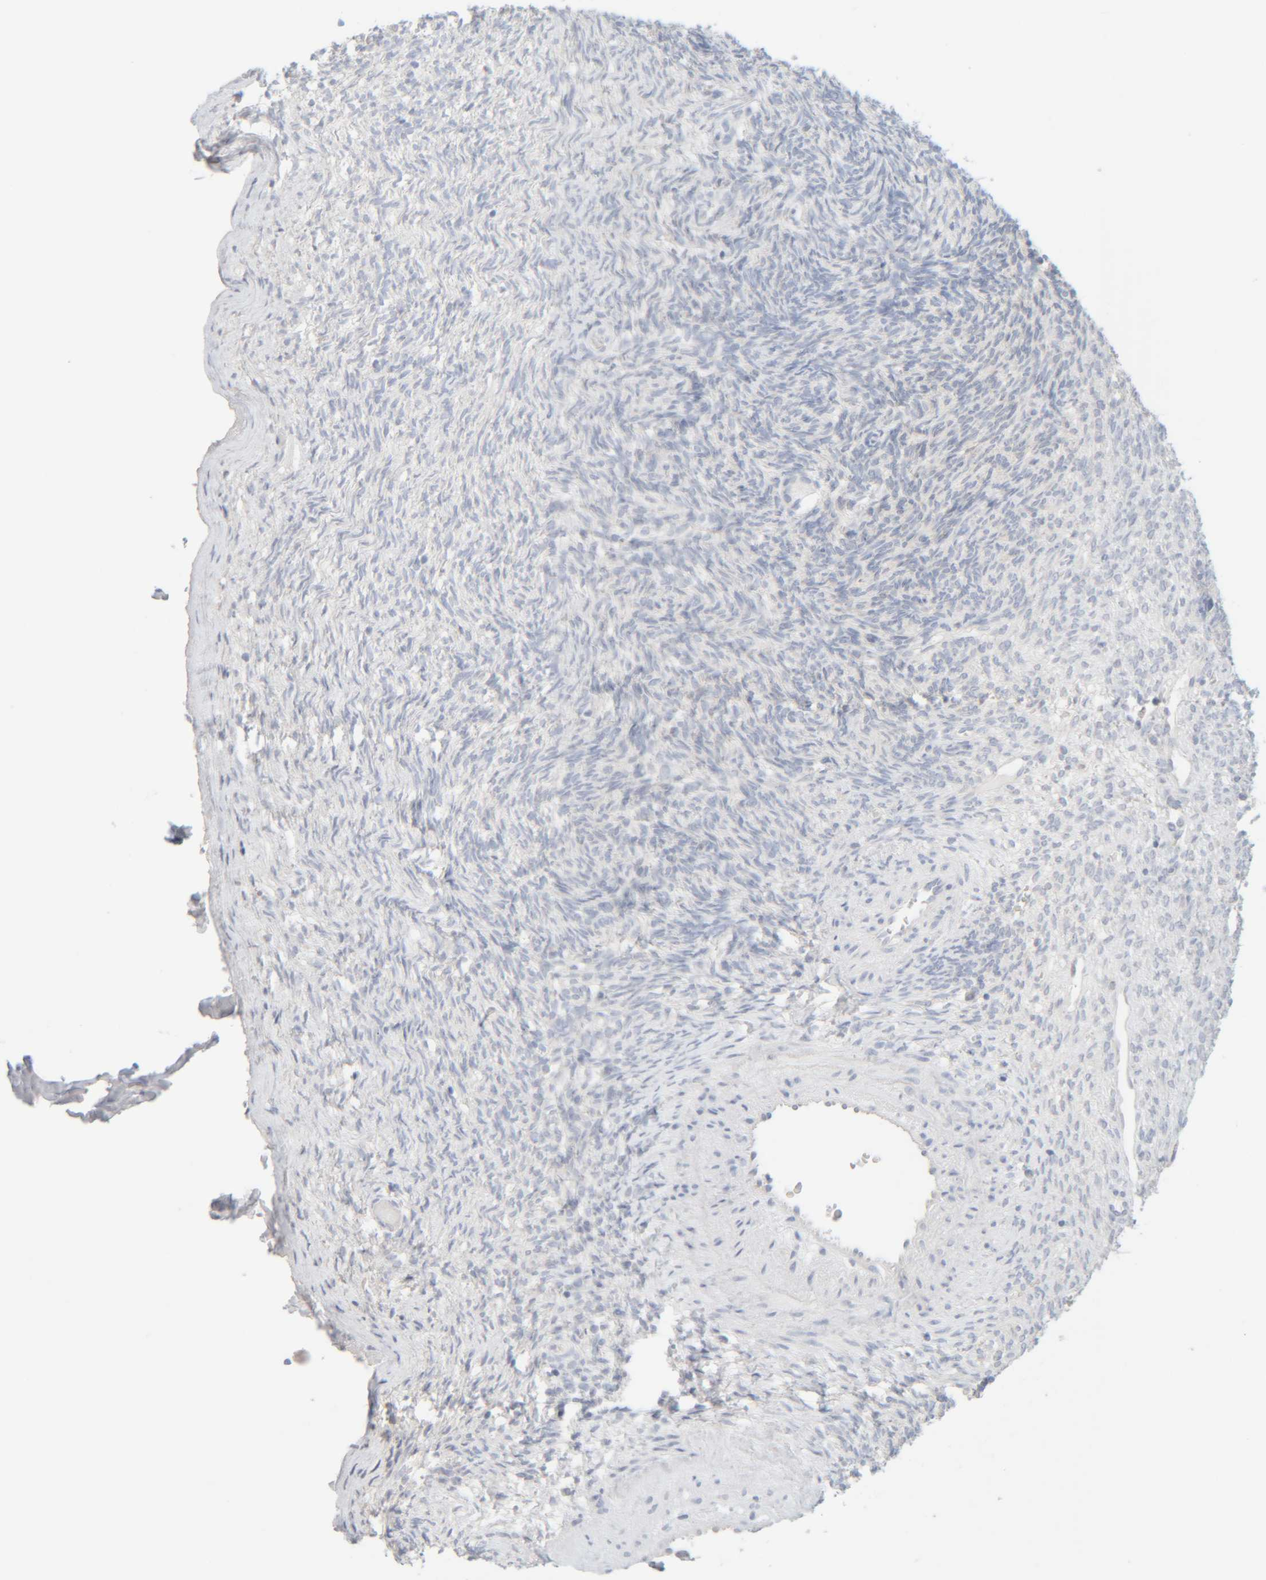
{"staining": {"intensity": "negative", "quantity": "none", "location": "none"}, "tissue": "ovary", "cell_type": "Ovarian stroma cells", "image_type": "normal", "snomed": [{"axis": "morphology", "description": "Normal tissue, NOS"}, {"axis": "topography", "description": "Ovary"}], "caption": "DAB immunohistochemical staining of normal ovary reveals no significant expression in ovarian stroma cells.", "gene": "RIDA", "patient": {"sex": "female", "age": 34}}